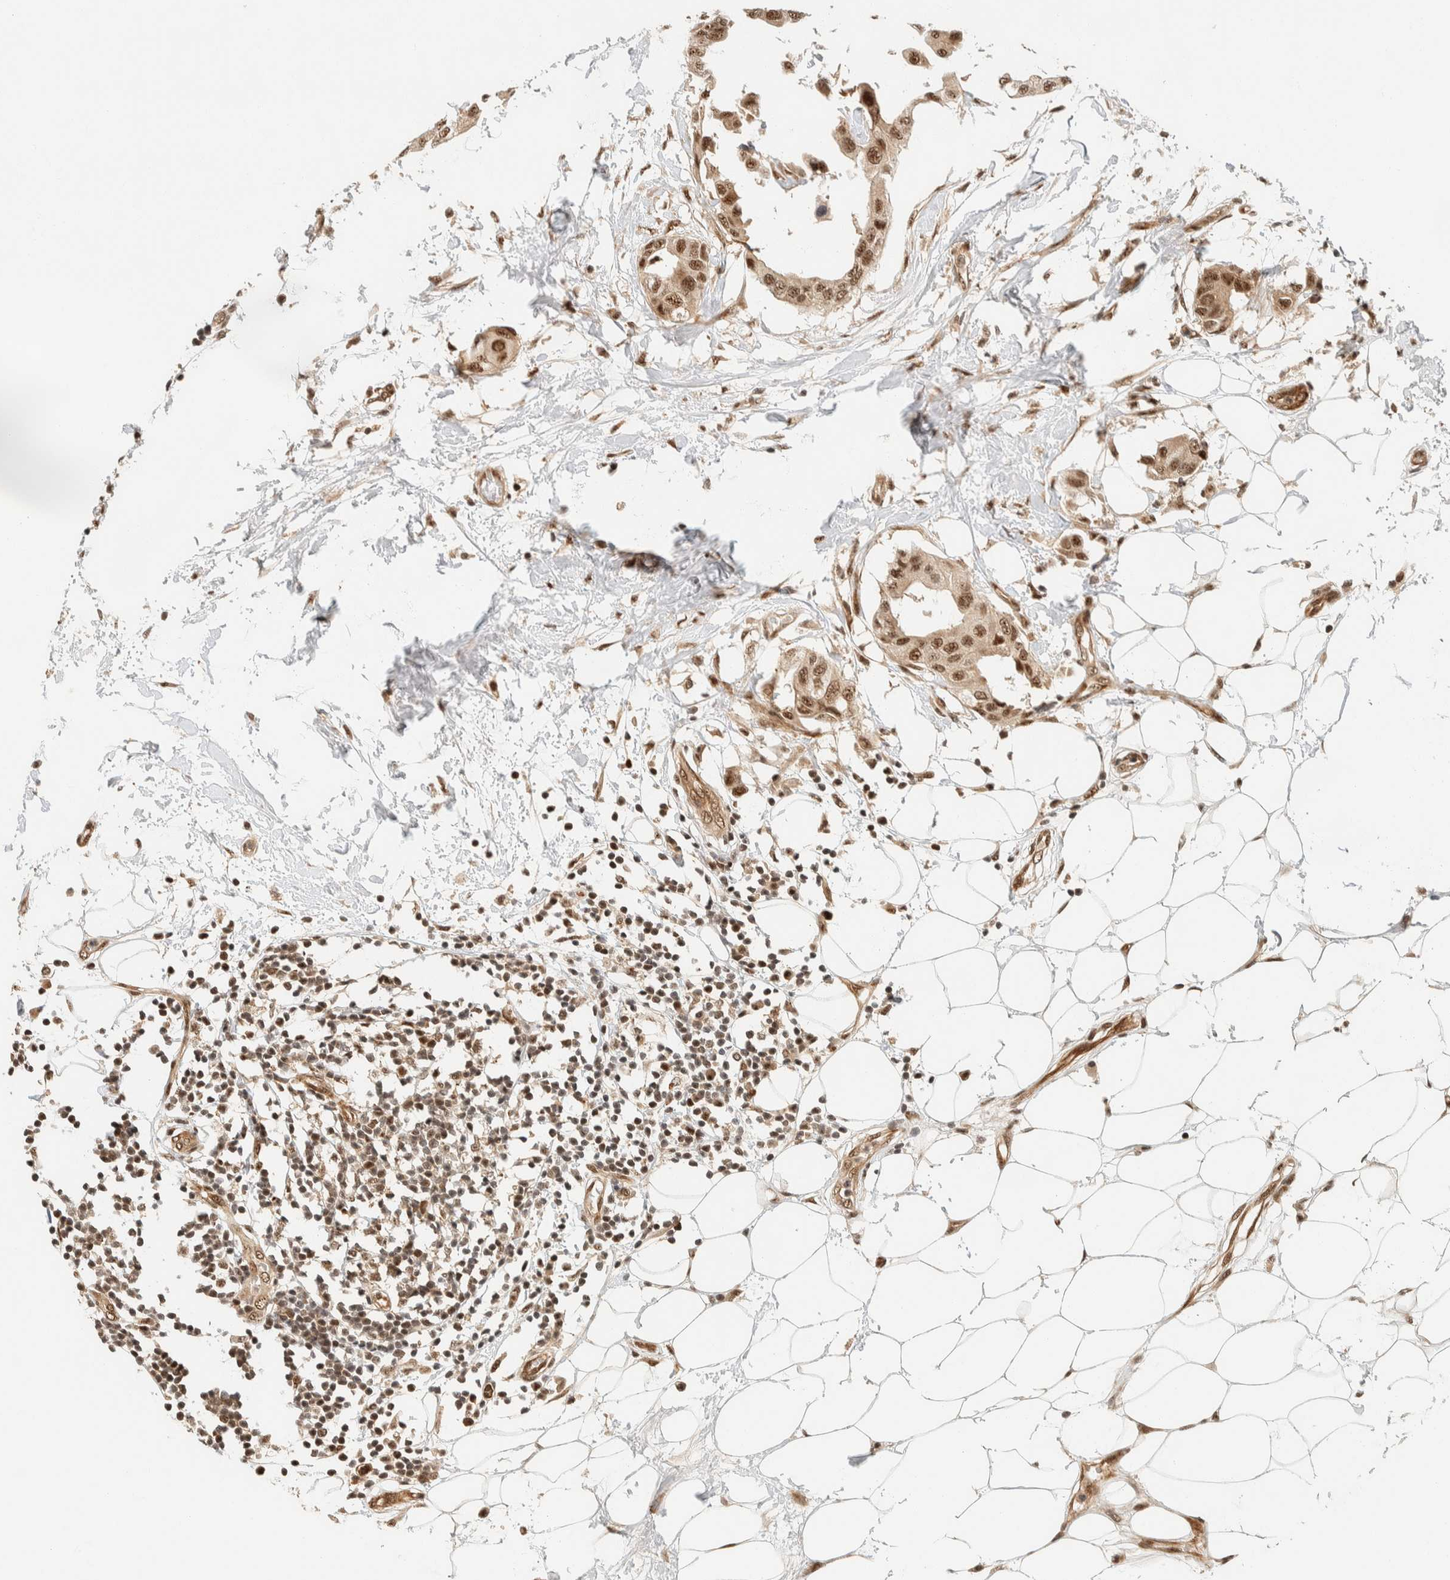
{"staining": {"intensity": "moderate", "quantity": ">75%", "location": "nuclear"}, "tissue": "breast cancer", "cell_type": "Tumor cells", "image_type": "cancer", "snomed": [{"axis": "morphology", "description": "Duct carcinoma"}, {"axis": "topography", "description": "Breast"}], "caption": "IHC of breast cancer reveals medium levels of moderate nuclear expression in approximately >75% of tumor cells.", "gene": "SIK1", "patient": {"sex": "female", "age": 40}}